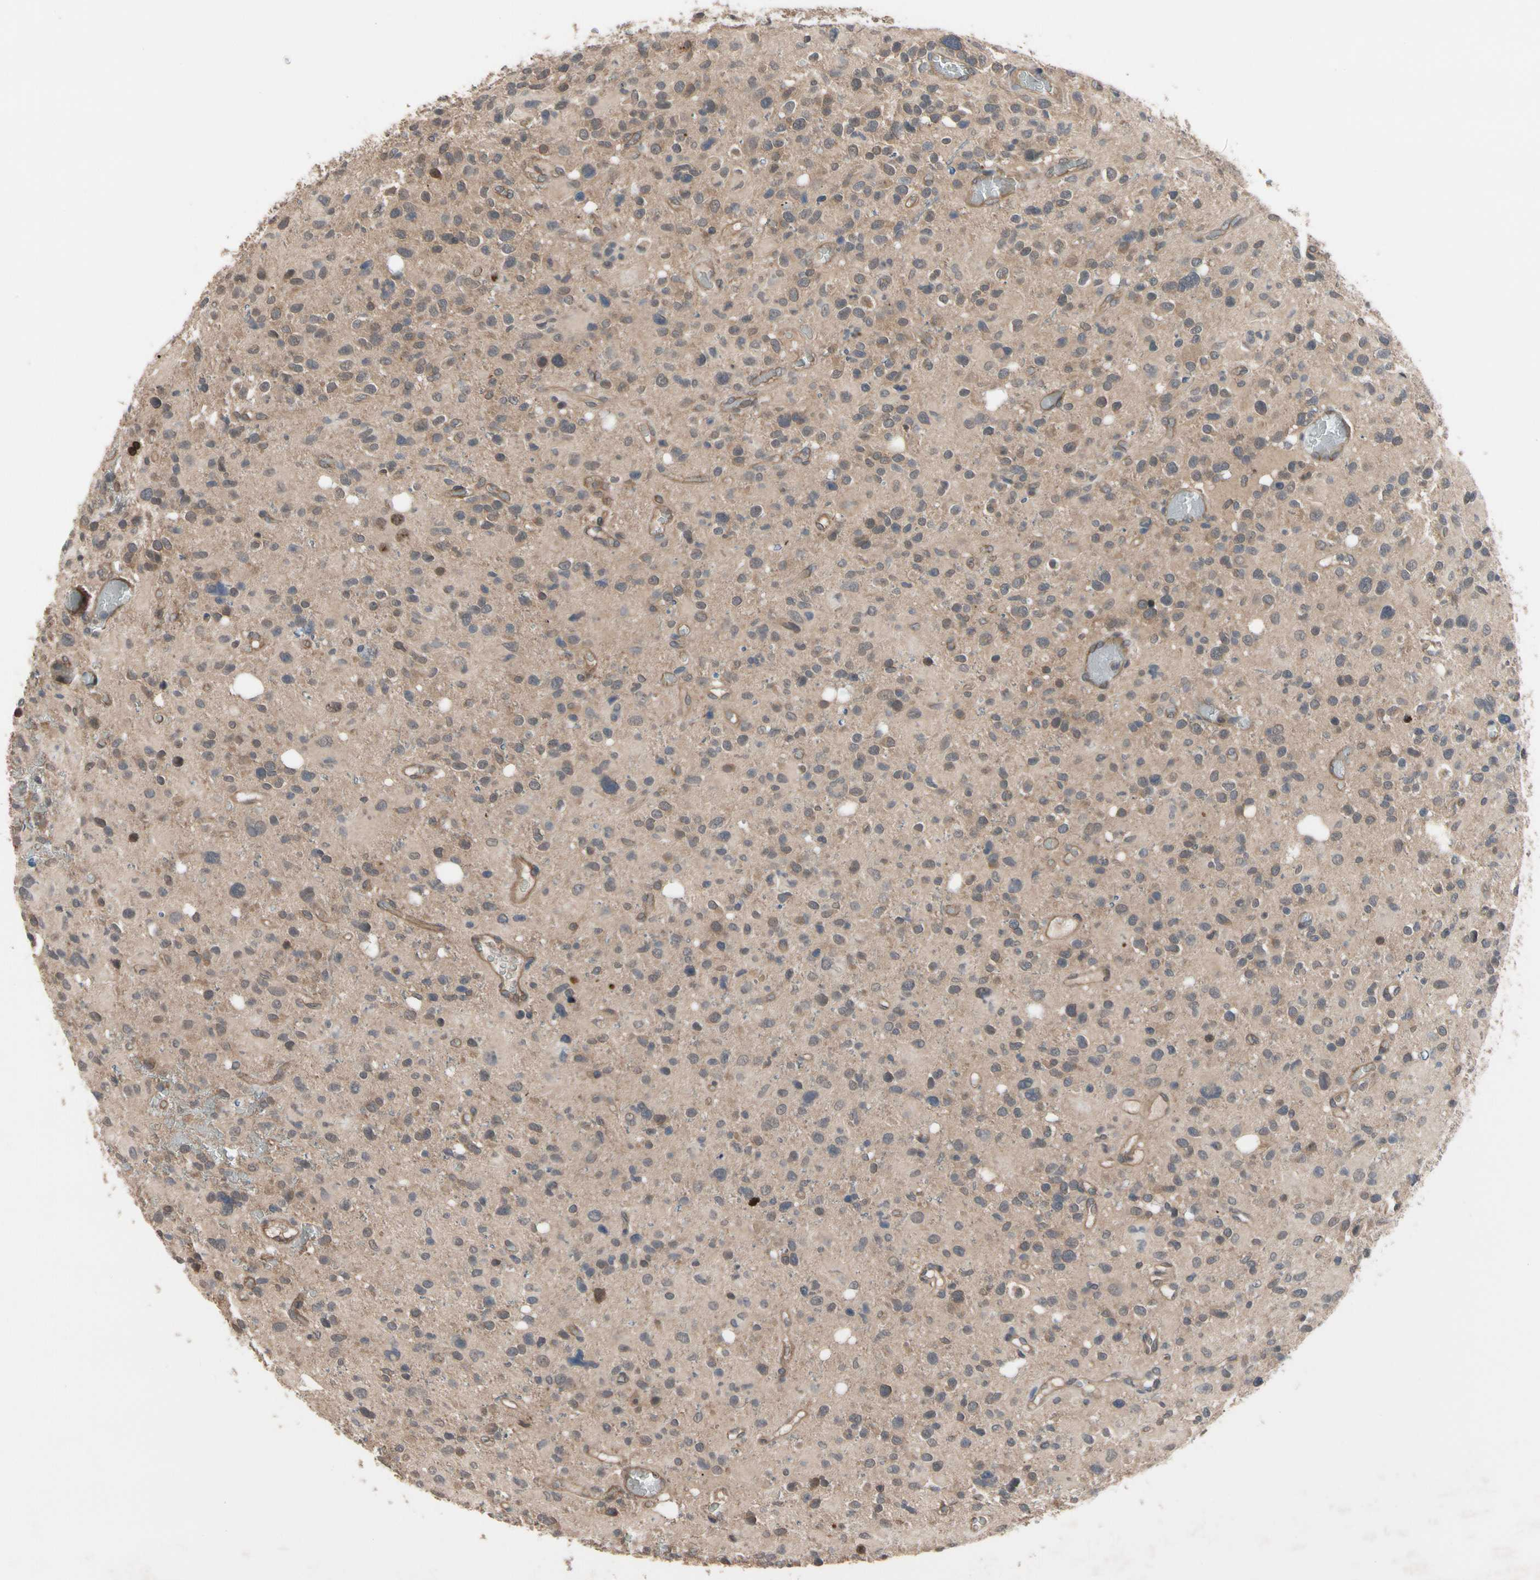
{"staining": {"intensity": "moderate", "quantity": ">75%", "location": "cytoplasmic/membranous"}, "tissue": "glioma", "cell_type": "Tumor cells", "image_type": "cancer", "snomed": [{"axis": "morphology", "description": "Glioma, malignant, High grade"}, {"axis": "topography", "description": "Brain"}], "caption": "Immunohistochemical staining of malignant high-grade glioma shows medium levels of moderate cytoplasmic/membranous staining in about >75% of tumor cells. The protein is stained brown, and the nuclei are stained in blue (DAB IHC with brightfield microscopy, high magnification).", "gene": "DPP8", "patient": {"sex": "male", "age": 48}}